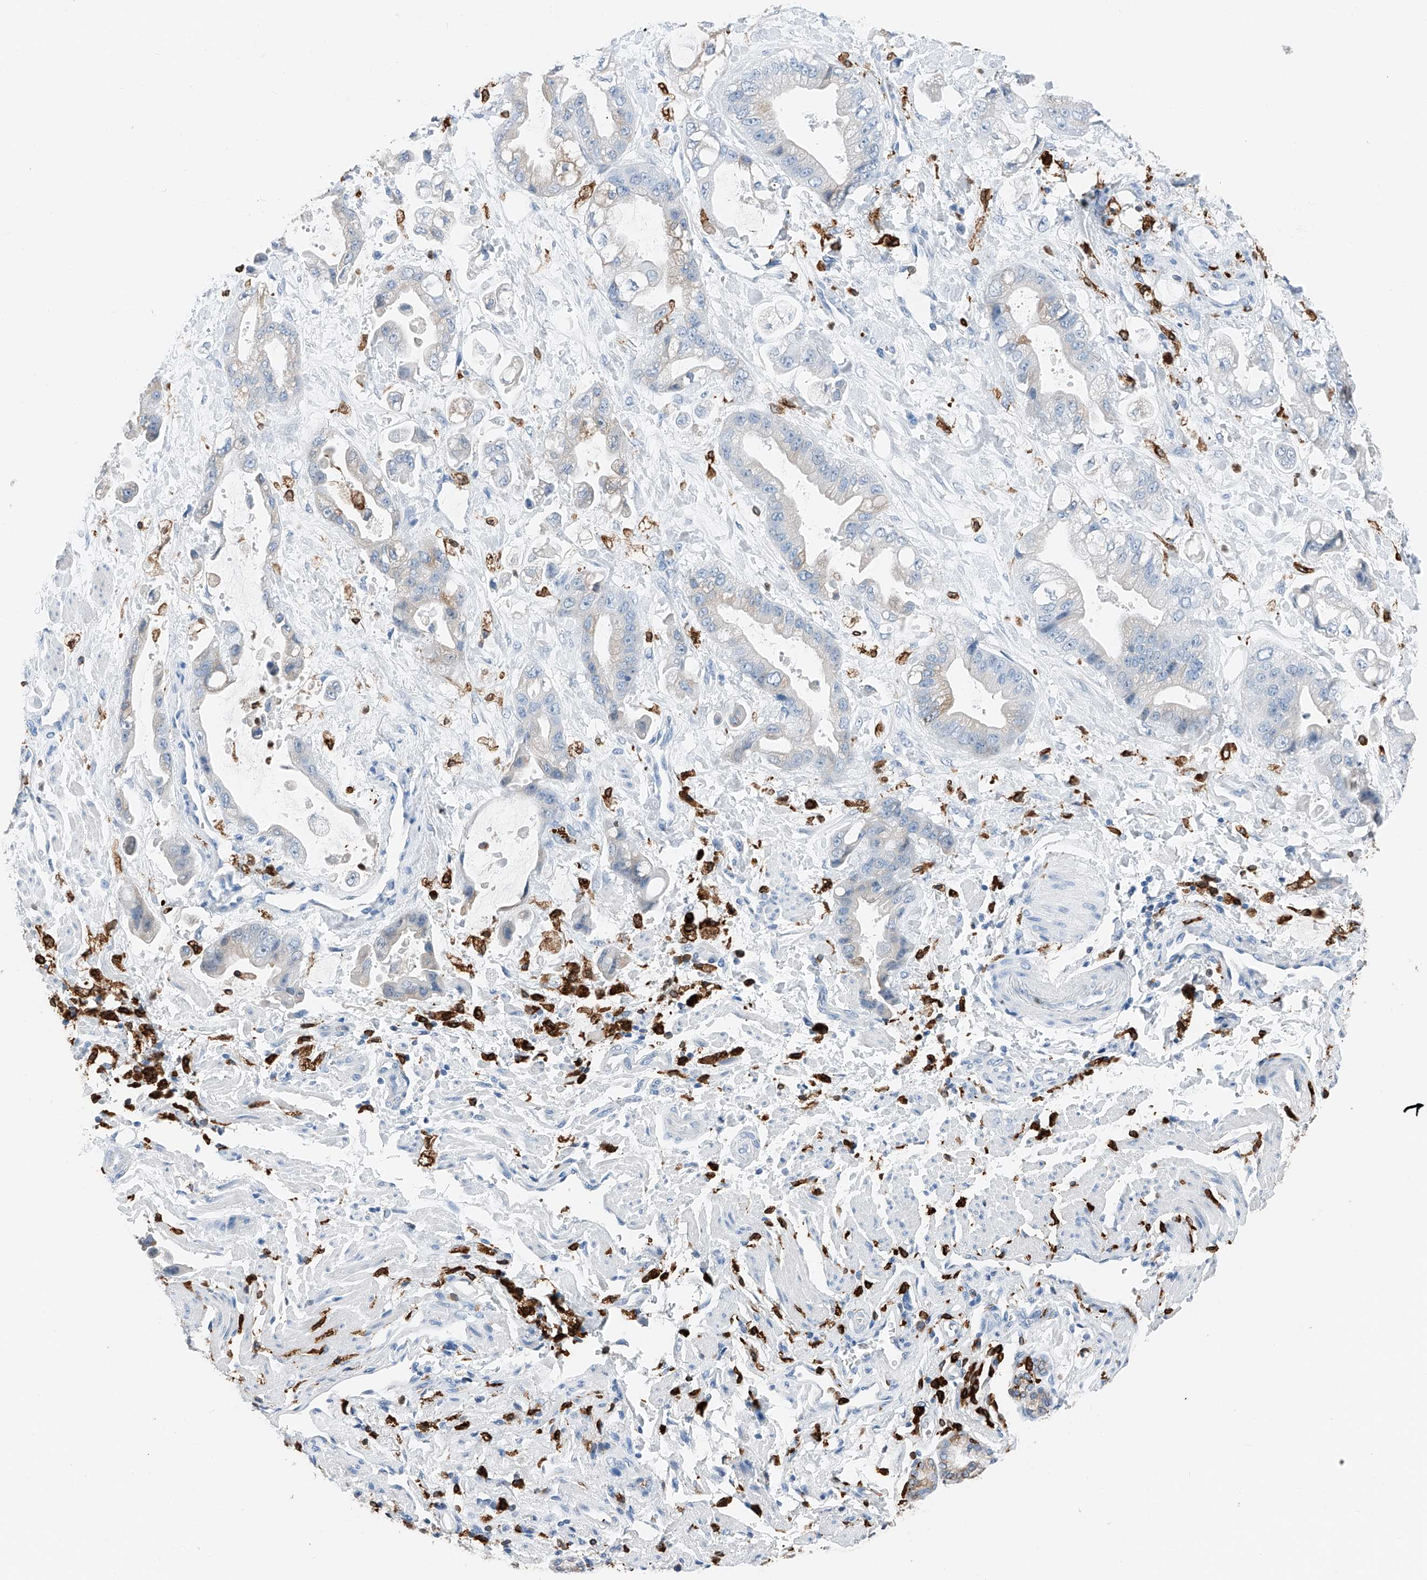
{"staining": {"intensity": "weak", "quantity": "<25%", "location": "cytoplasmic/membranous"}, "tissue": "stomach cancer", "cell_type": "Tumor cells", "image_type": "cancer", "snomed": [{"axis": "morphology", "description": "Adenocarcinoma, NOS"}, {"axis": "topography", "description": "Stomach"}], "caption": "This histopathology image is of stomach cancer stained with IHC to label a protein in brown with the nuclei are counter-stained blue. There is no positivity in tumor cells.", "gene": "TBXAS1", "patient": {"sex": "male", "age": 62}}